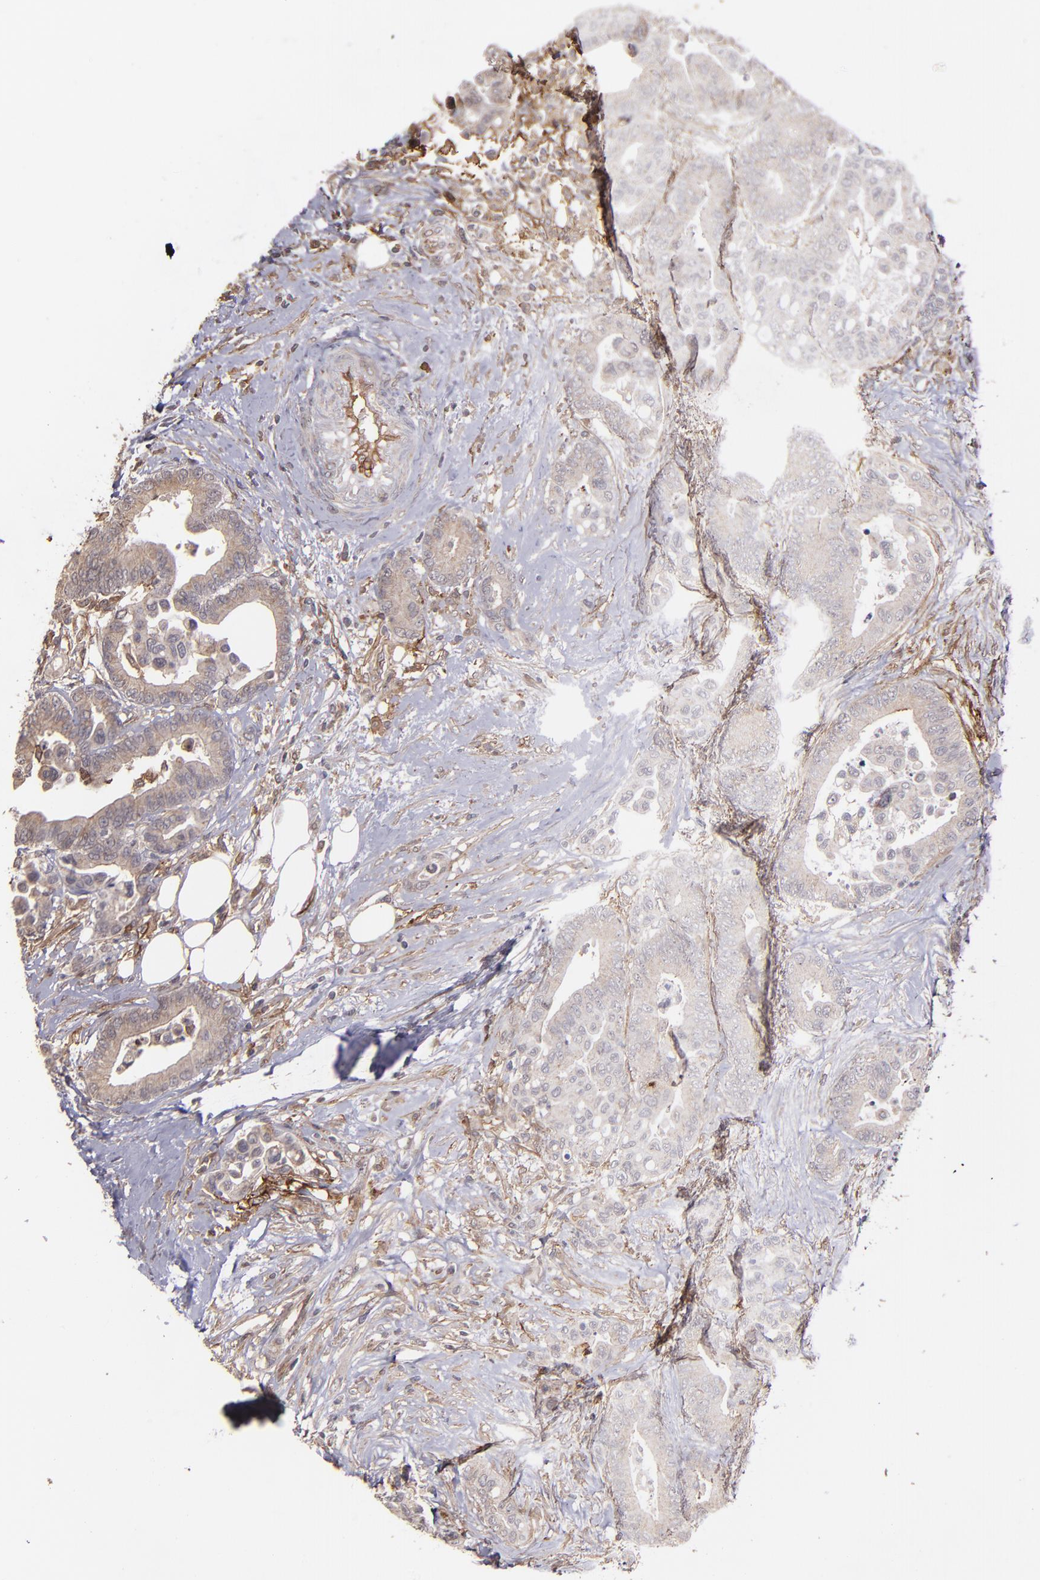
{"staining": {"intensity": "weak", "quantity": "25%-75%", "location": "cytoplasmic/membranous"}, "tissue": "colorectal cancer", "cell_type": "Tumor cells", "image_type": "cancer", "snomed": [{"axis": "morphology", "description": "Adenocarcinoma, NOS"}, {"axis": "topography", "description": "Colon"}], "caption": "Tumor cells exhibit weak cytoplasmic/membranous positivity in about 25%-75% of cells in adenocarcinoma (colorectal).", "gene": "ICAM1", "patient": {"sex": "male", "age": 82}}